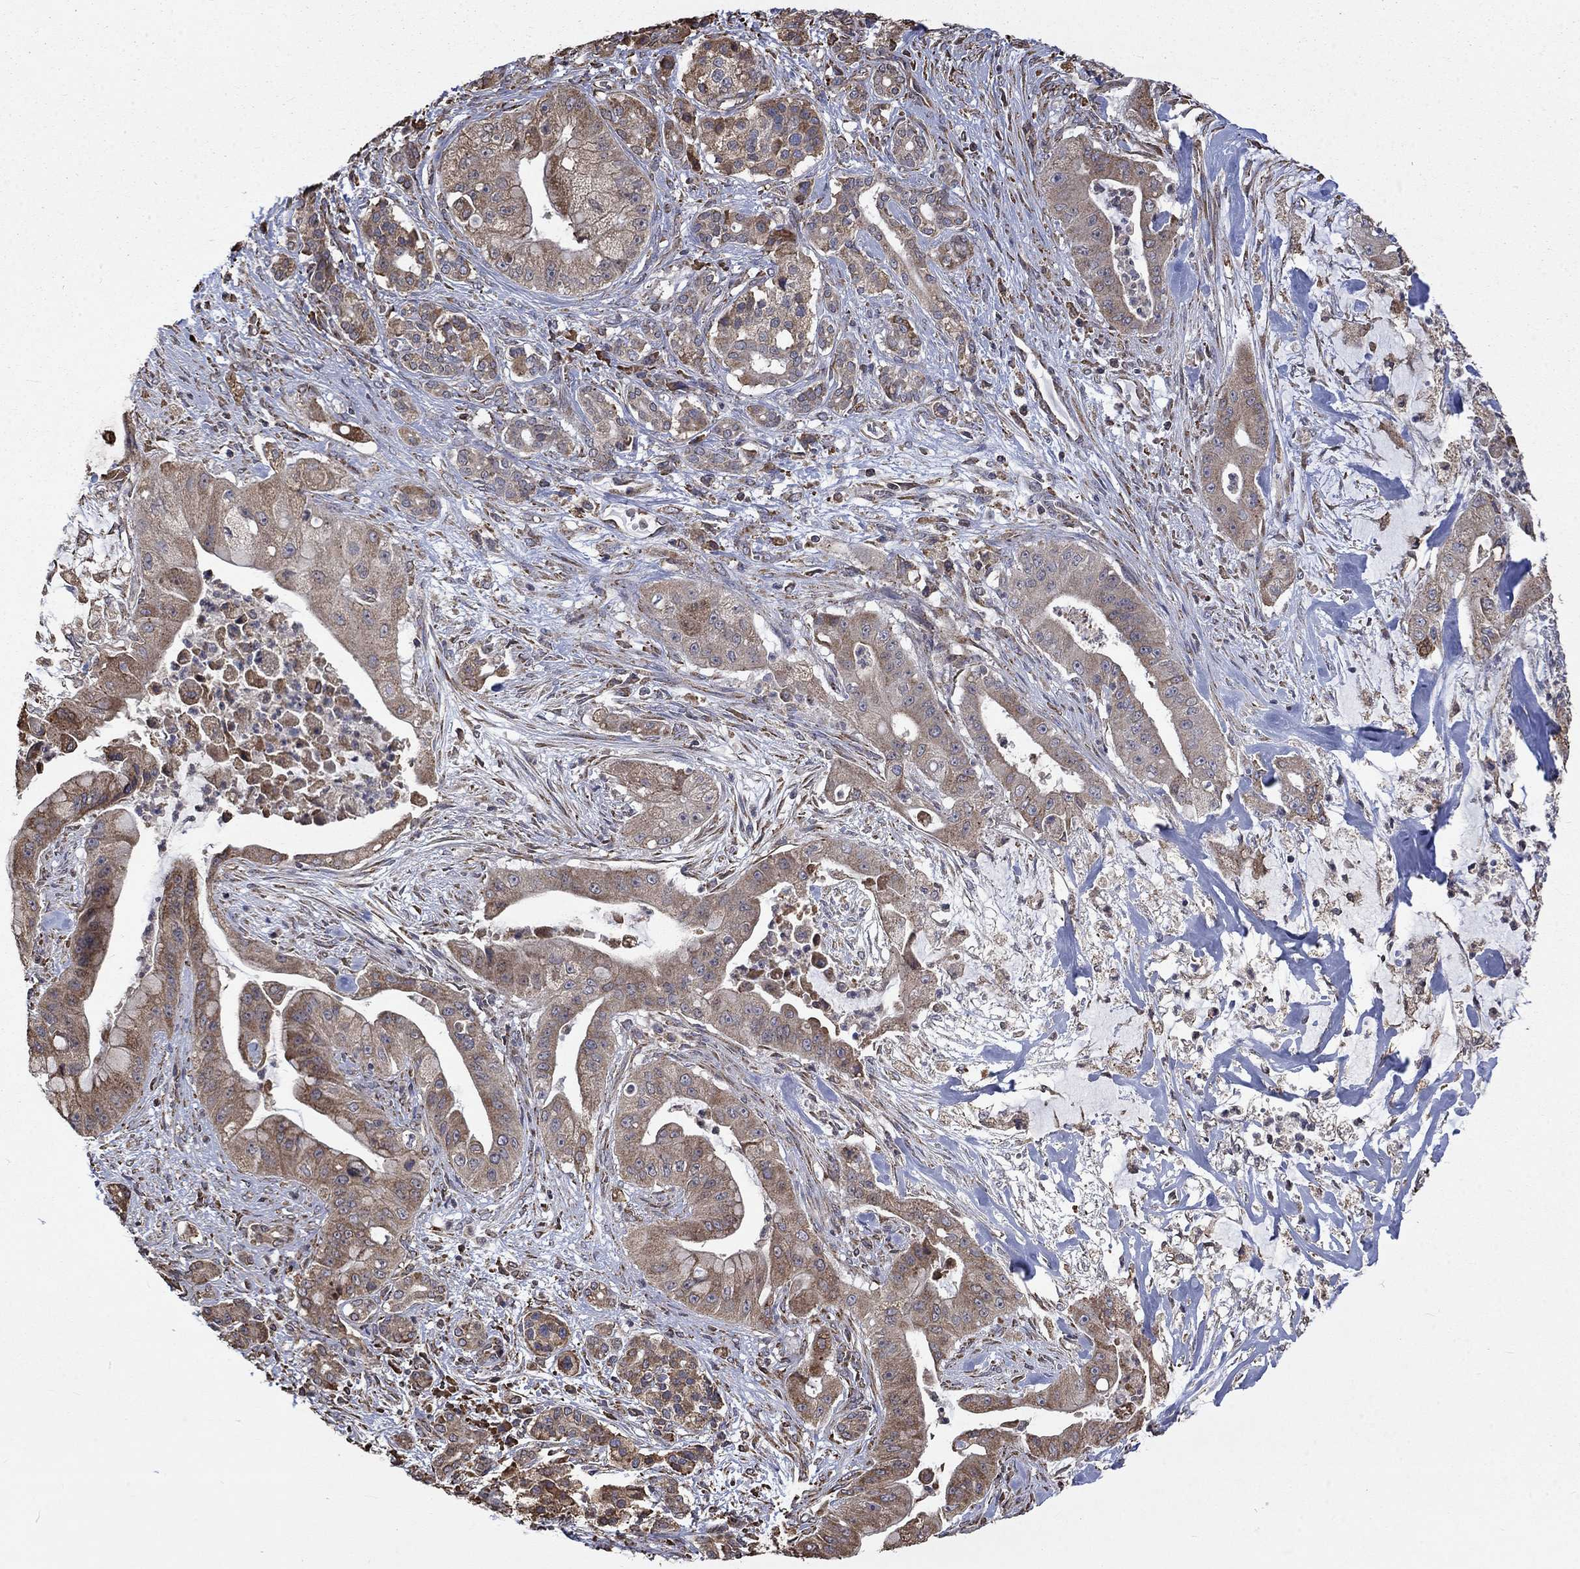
{"staining": {"intensity": "weak", "quantity": ">75%", "location": "cytoplasmic/membranous"}, "tissue": "pancreatic cancer", "cell_type": "Tumor cells", "image_type": "cancer", "snomed": [{"axis": "morphology", "description": "Normal tissue, NOS"}, {"axis": "morphology", "description": "Inflammation, NOS"}, {"axis": "morphology", "description": "Adenocarcinoma, NOS"}, {"axis": "topography", "description": "Pancreas"}], "caption": "Immunohistochemistry photomicrograph of neoplastic tissue: human adenocarcinoma (pancreatic) stained using immunohistochemistry (IHC) demonstrates low levels of weak protein expression localized specifically in the cytoplasmic/membranous of tumor cells, appearing as a cytoplasmic/membranous brown color.", "gene": "ESRRA", "patient": {"sex": "male", "age": 57}}